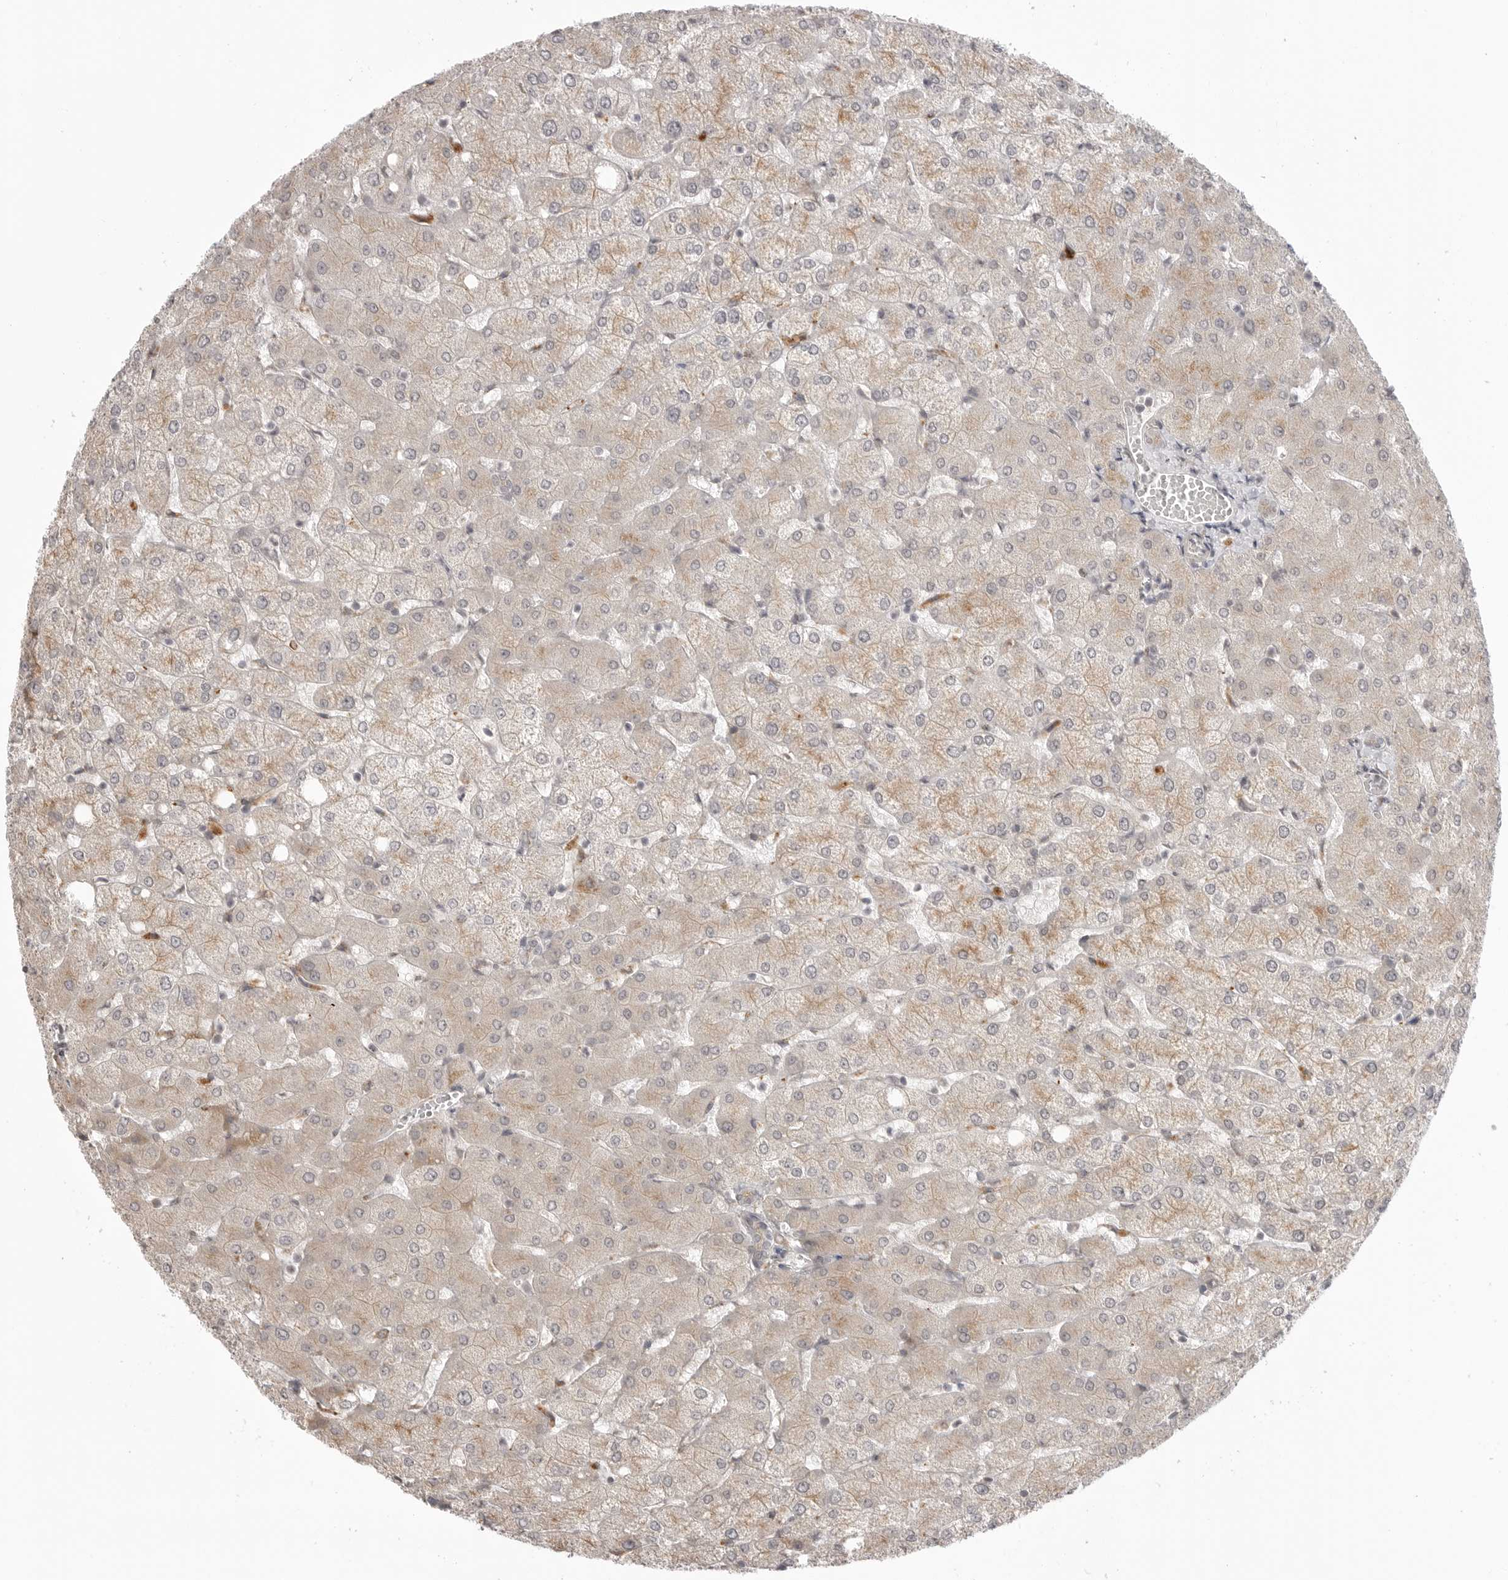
{"staining": {"intensity": "weak", "quantity": "25%-75%", "location": "cytoplasmic/membranous"}, "tissue": "liver", "cell_type": "Cholangiocytes", "image_type": "normal", "snomed": [{"axis": "morphology", "description": "Normal tissue, NOS"}, {"axis": "topography", "description": "Liver"}], "caption": "Immunohistochemical staining of unremarkable liver exhibits low levels of weak cytoplasmic/membranous expression in approximately 25%-75% of cholangiocytes.", "gene": "KALRN", "patient": {"sex": "female", "age": 54}}